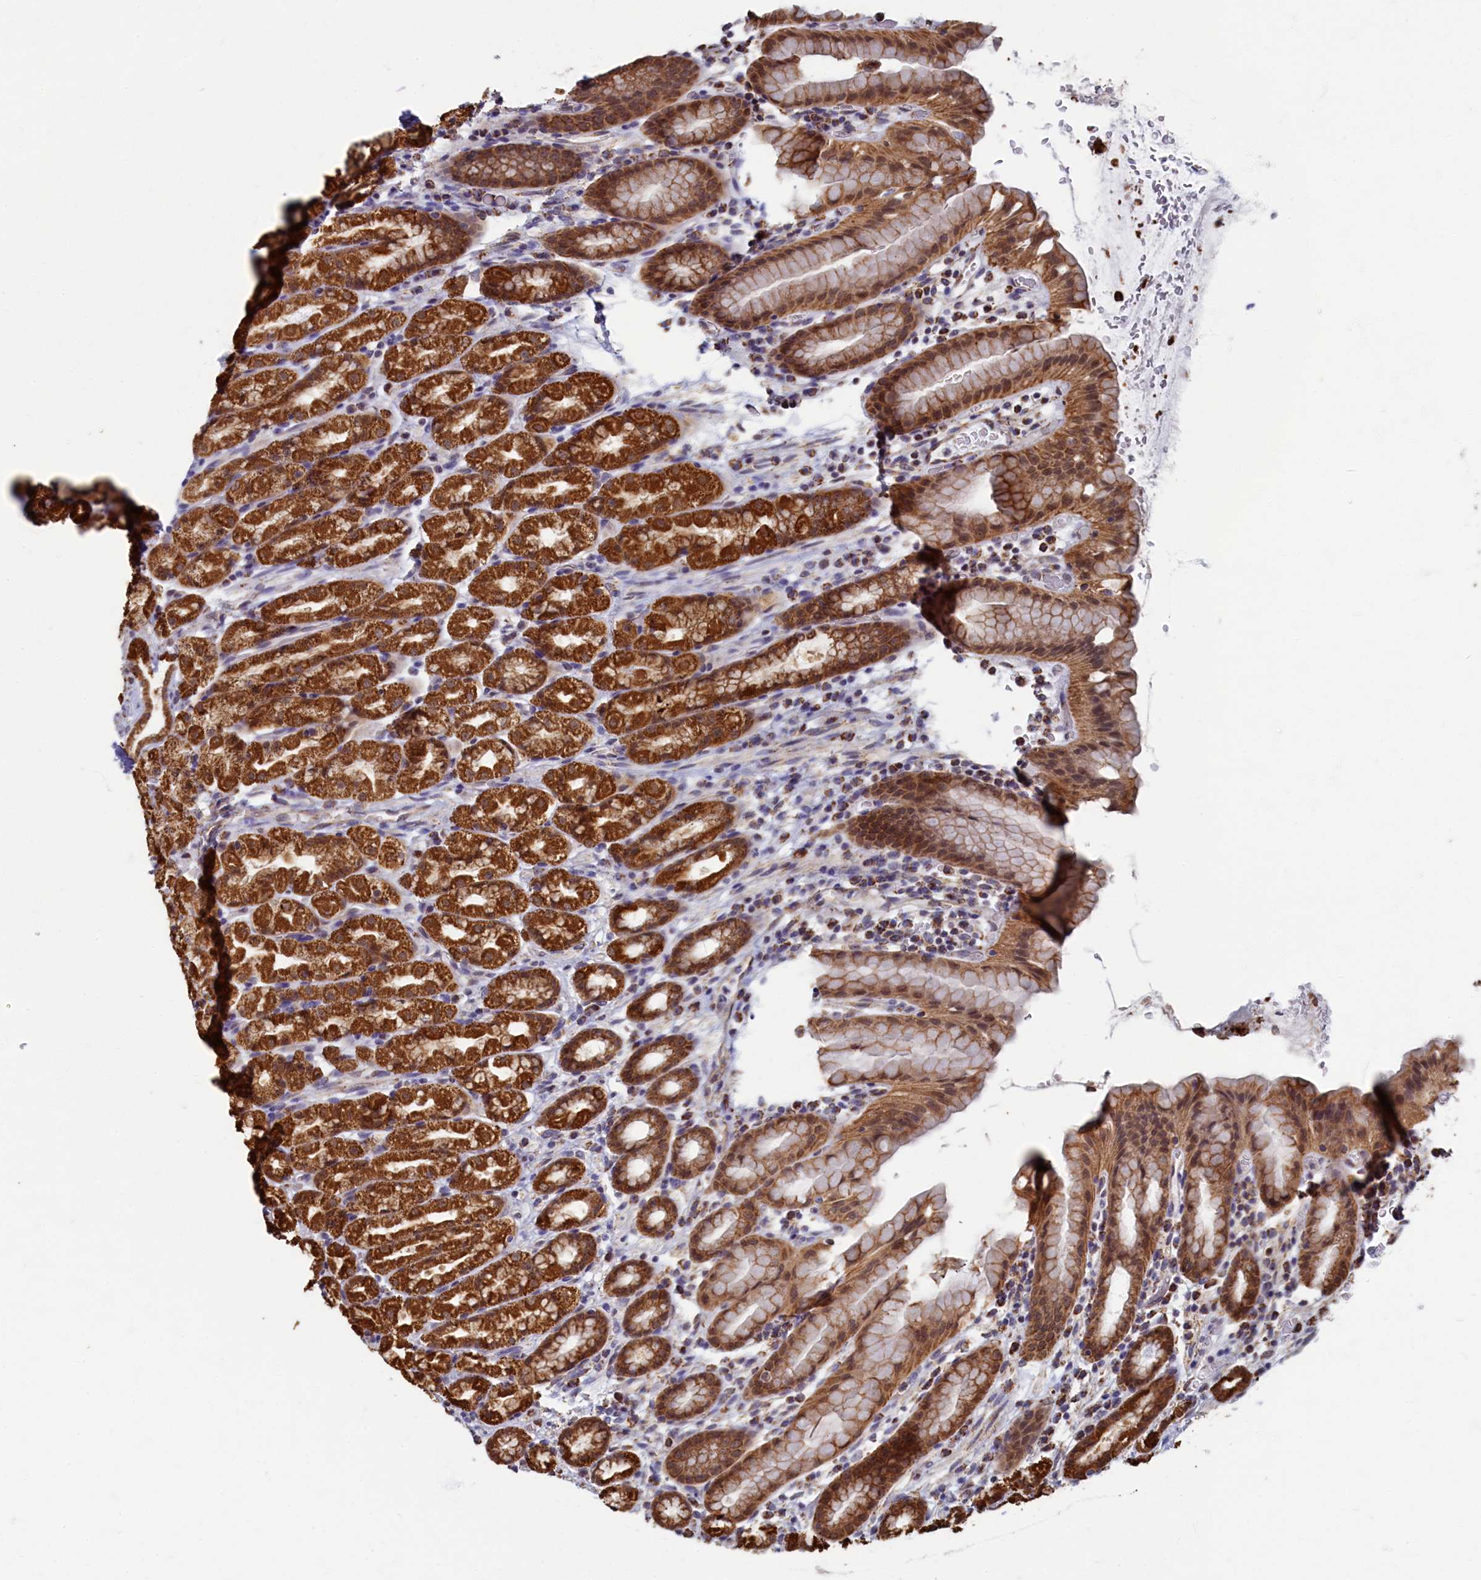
{"staining": {"intensity": "strong", "quantity": ">75%", "location": "cytoplasmic/membranous,nuclear"}, "tissue": "stomach", "cell_type": "Glandular cells", "image_type": "normal", "snomed": [{"axis": "morphology", "description": "Normal tissue, NOS"}, {"axis": "topography", "description": "Stomach, upper"}, {"axis": "topography", "description": "Stomach, lower"}, {"axis": "topography", "description": "Small intestine"}], "caption": "Immunohistochemistry (IHC) (DAB) staining of normal stomach displays strong cytoplasmic/membranous,nuclear protein expression in approximately >75% of glandular cells. (DAB (3,3'-diaminobenzidine) IHC with brightfield microscopy, high magnification).", "gene": "SPR", "patient": {"sex": "male", "age": 68}}